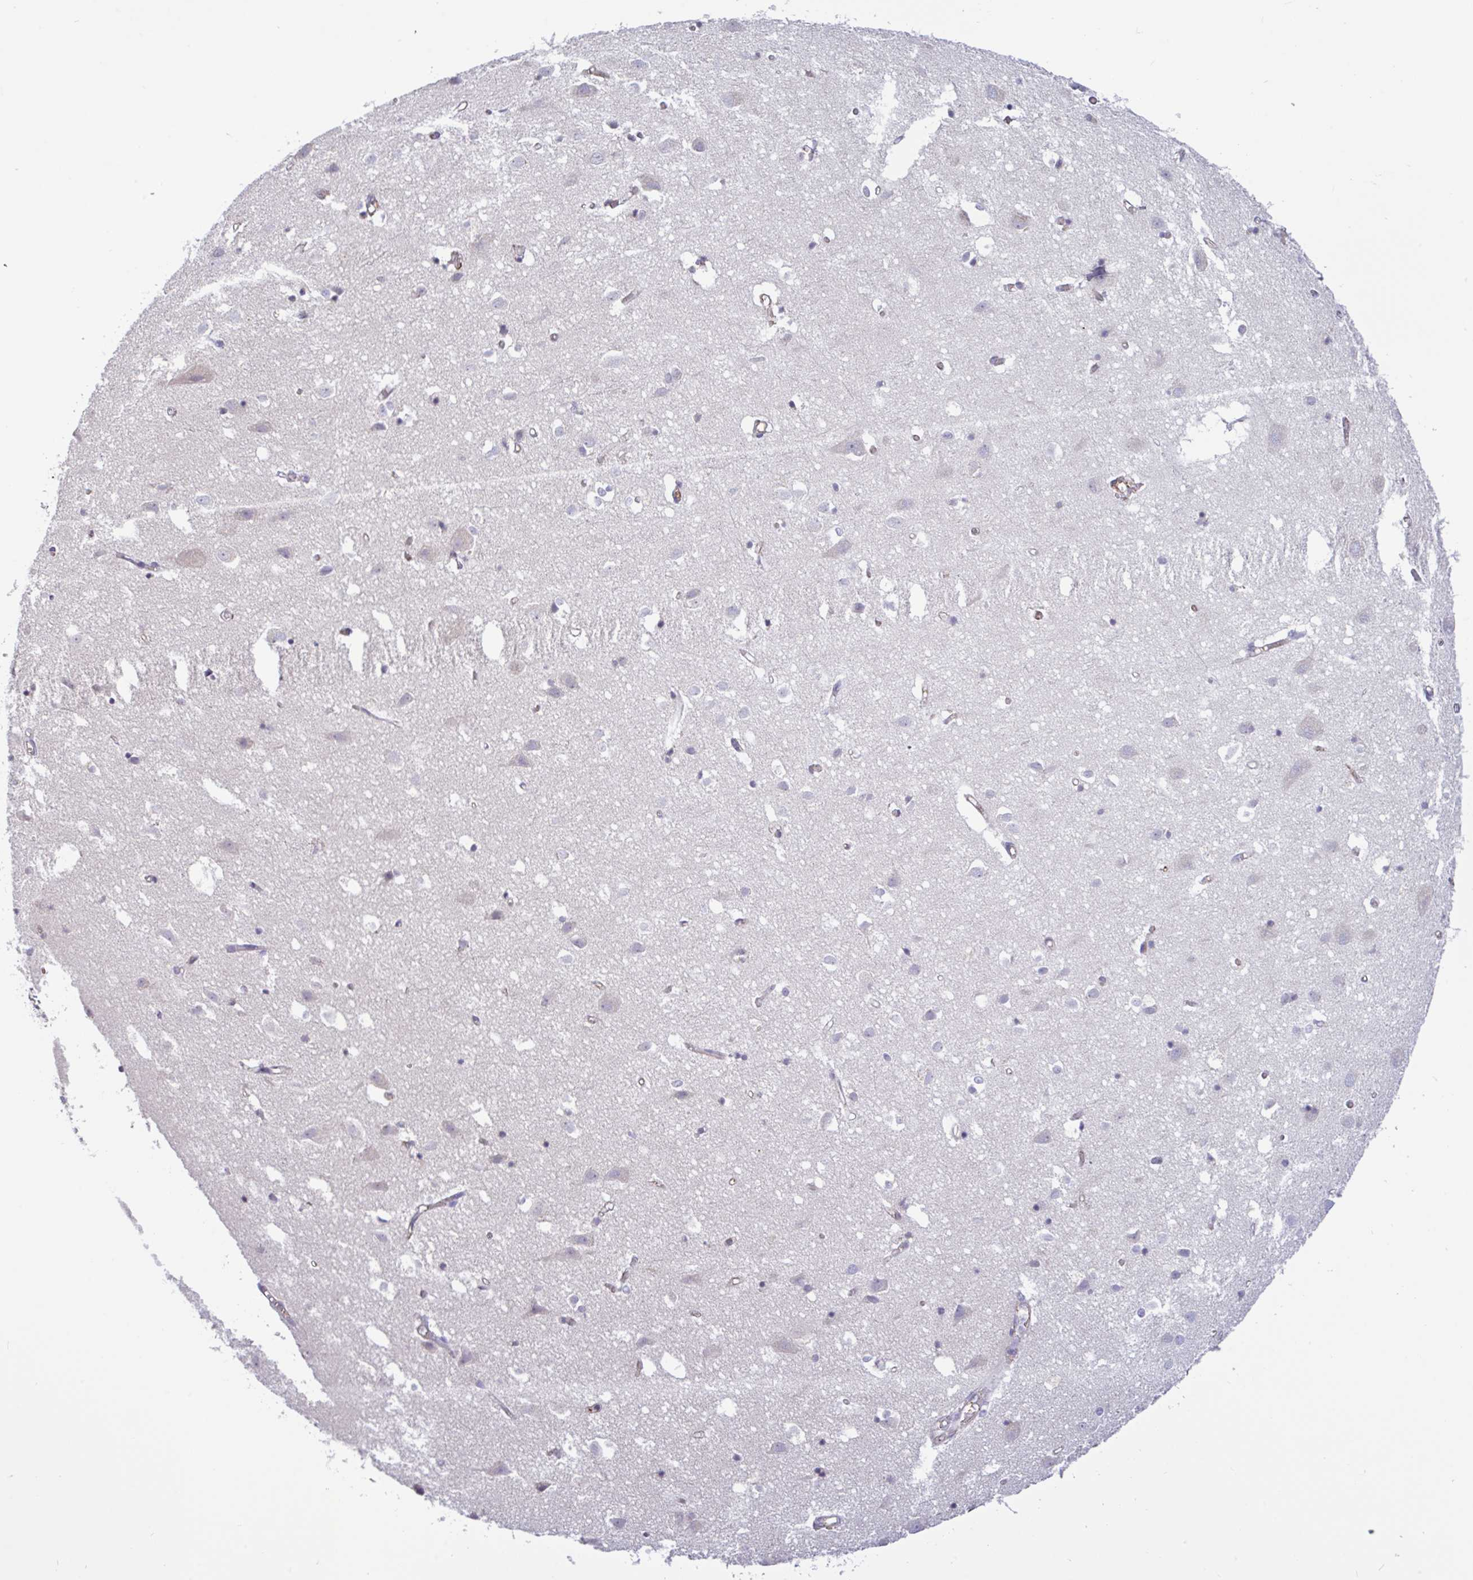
{"staining": {"intensity": "negative", "quantity": "none", "location": "none"}, "tissue": "cerebral cortex", "cell_type": "Endothelial cells", "image_type": "normal", "snomed": [{"axis": "morphology", "description": "Normal tissue, NOS"}, {"axis": "topography", "description": "Cerebral cortex"}], "caption": "This is an IHC micrograph of unremarkable human cerebral cortex. There is no positivity in endothelial cells.", "gene": "PLCD4", "patient": {"sex": "male", "age": 70}}